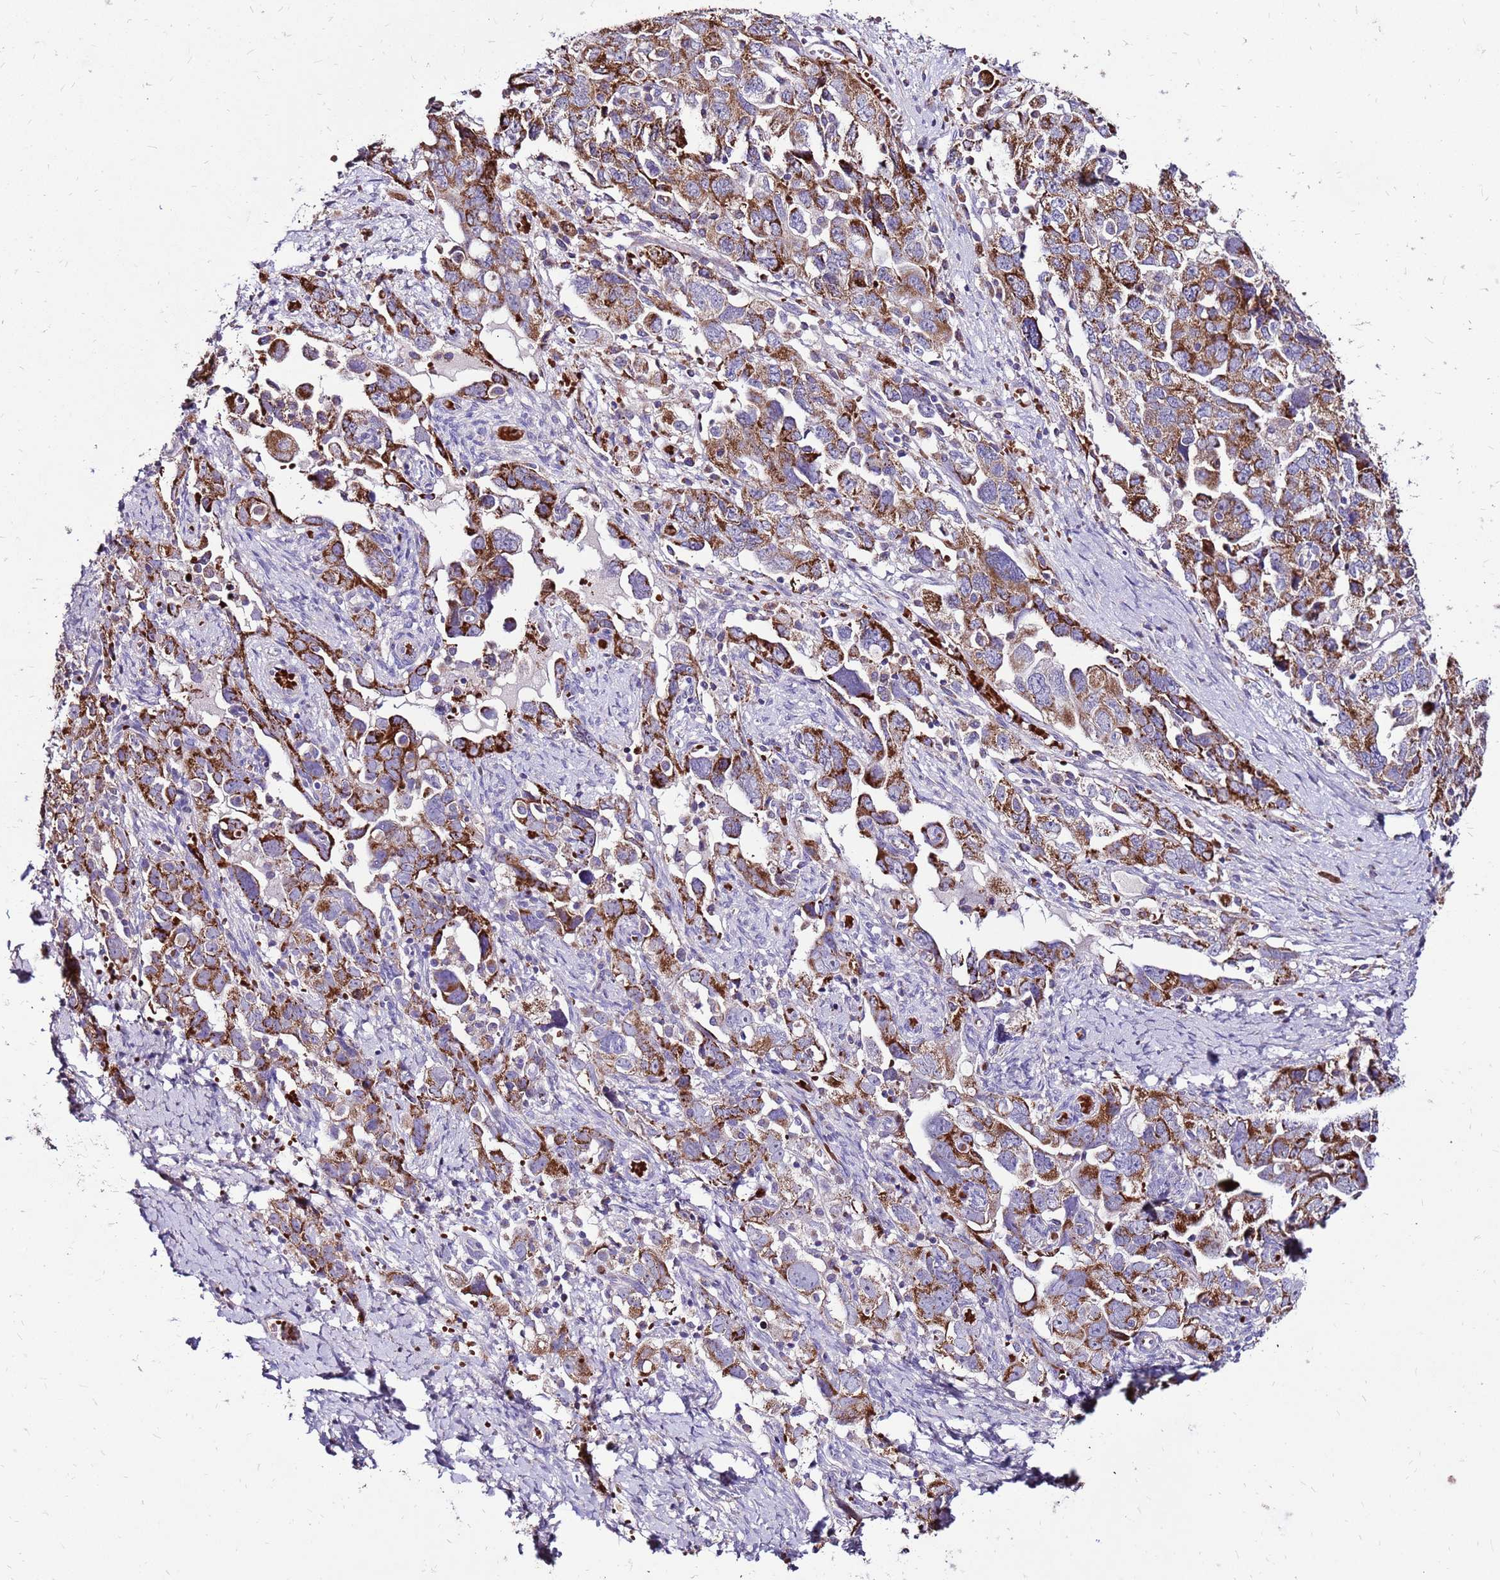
{"staining": {"intensity": "strong", "quantity": ">75%", "location": "cytoplasmic/membranous"}, "tissue": "ovarian cancer", "cell_type": "Tumor cells", "image_type": "cancer", "snomed": [{"axis": "morphology", "description": "Carcinoma, NOS"}, {"axis": "morphology", "description": "Cystadenocarcinoma, serous, NOS"}, {"axis": "topography", "description": "Ovary"}], "caption": "Immunohistochemistry (IHC) (DAB) staining of human ovarian carcinoma displays strong cytoplasmic/membranous protein positivity in about >75% of tumor cells.", "gene": "SPSB3", "patient": {"sex": "female", "age": 69}}